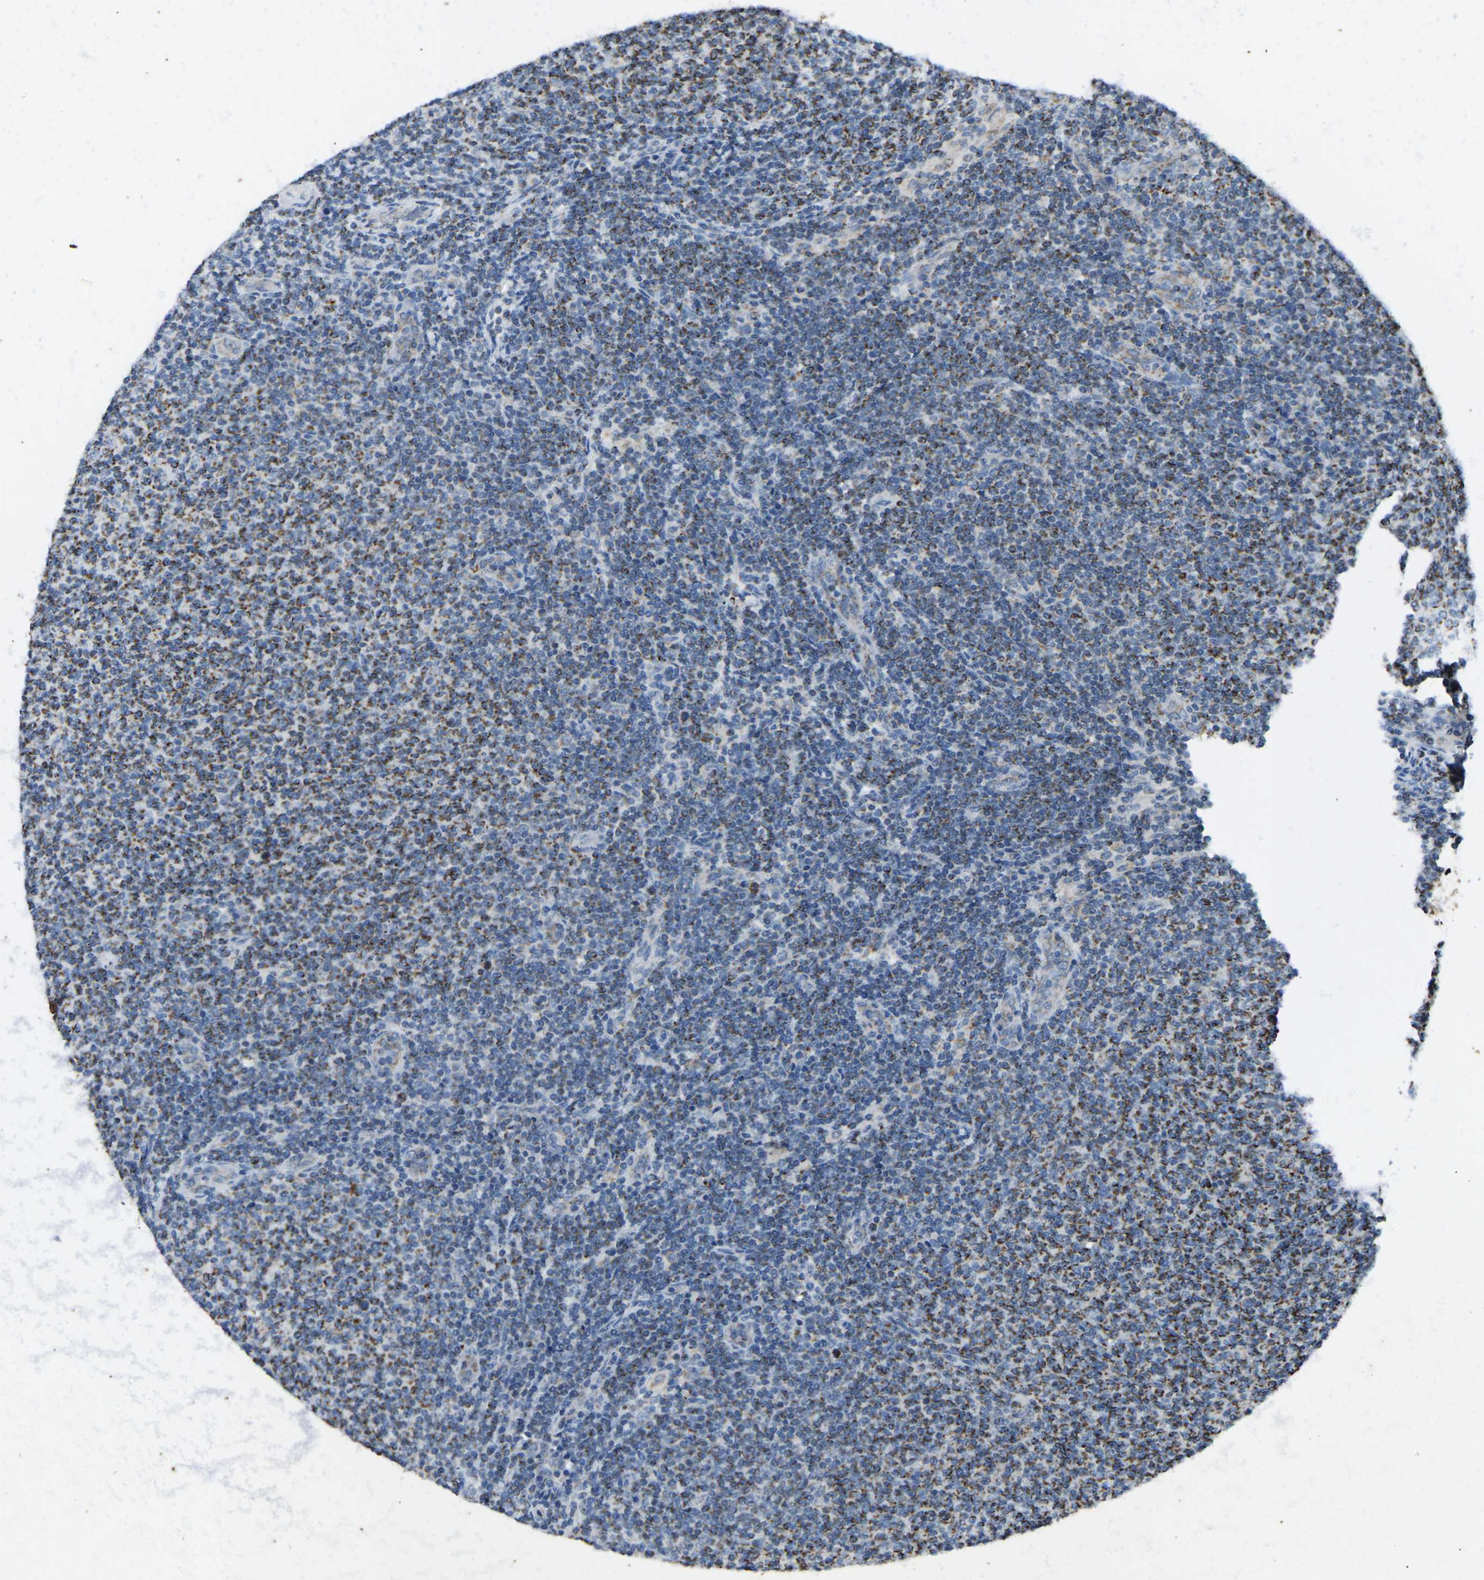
{"staining": {"intensity": "moderate", "quantity": "25%-75%", "location": "cytoplasmic/membranous"}, "tissue": "lymphoma", "cell_type": "Tumor cells", "image_type": "cancer", "snomed": [{"axis": "morphology", "description": "Malignant lymphoma, non-Hodgkin's type, Low grade"}, {"axis": "topography", "description": "Lymph node"}], "caption": "DAB (3,3'-diaminobenzidine) immunohistochemical staining of malignant lymphoma, non-Hodgkin's type (low-grade) shows moderate cytoplasmic/membranous protein staining in about 25%-75% of tumor cells.", "gene": "ZNF200", "patient": {"sex": "male", "age": 66}}